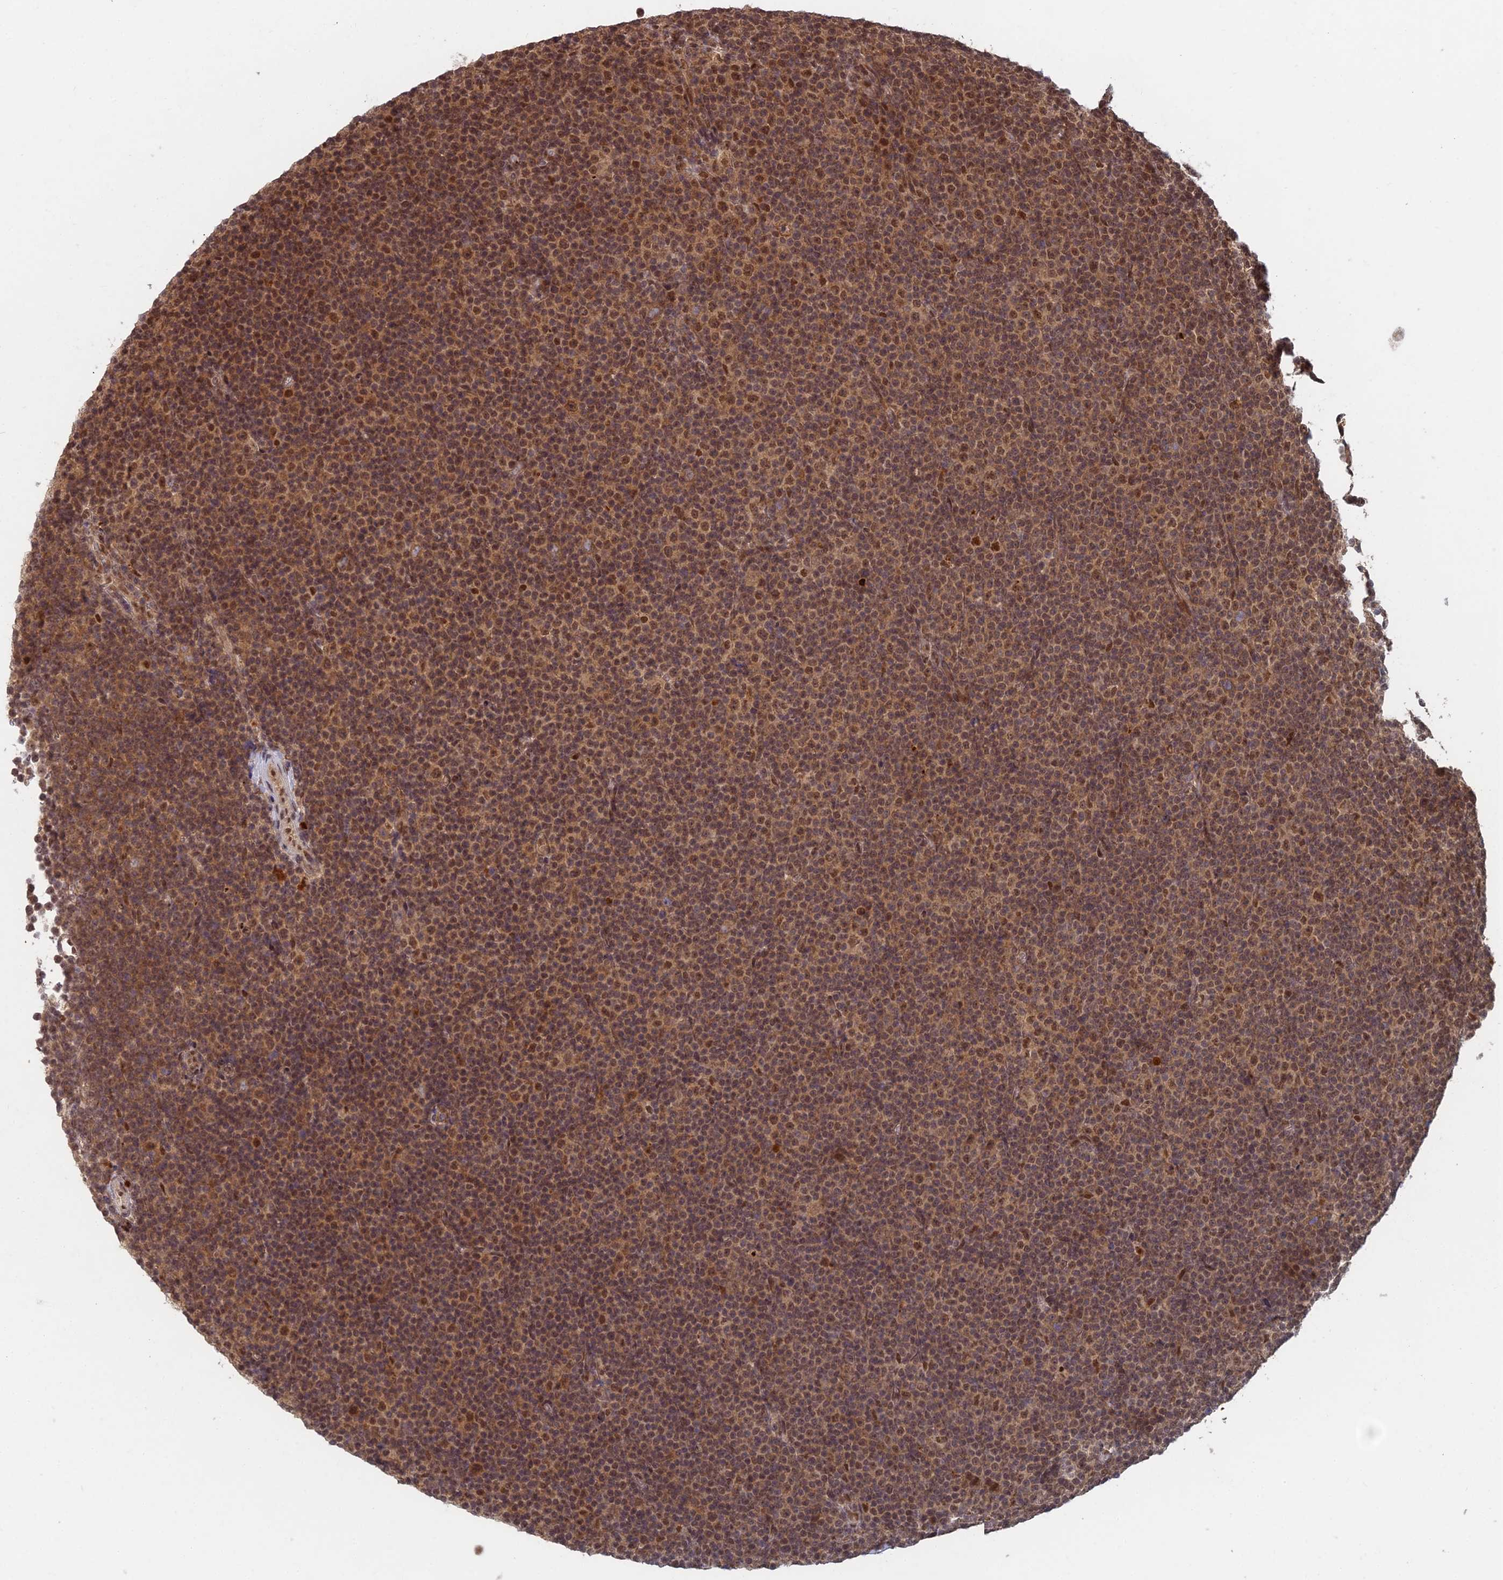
{"staining": {"intensity": "moderate", "quantity": ">75%", "location": "nuclear"}, "tissue": "lymphoma", "cell_type": "Tumor cells", "image_type": "cancer", "snomed": [{"axis": "morphology", "description": "Malignant lymphoma, non-Hodgkin's type, Low grade"}, {"axis": "topography", "description": "Lymph node"}], "caption": "Malignant lymphoma, non-Hodgkin's type (low-grade) stained with a protein marker shows moderate staining in tumor cells.", "gene": "RANBP3", "patient": {"sex": "female", "age": 67}}